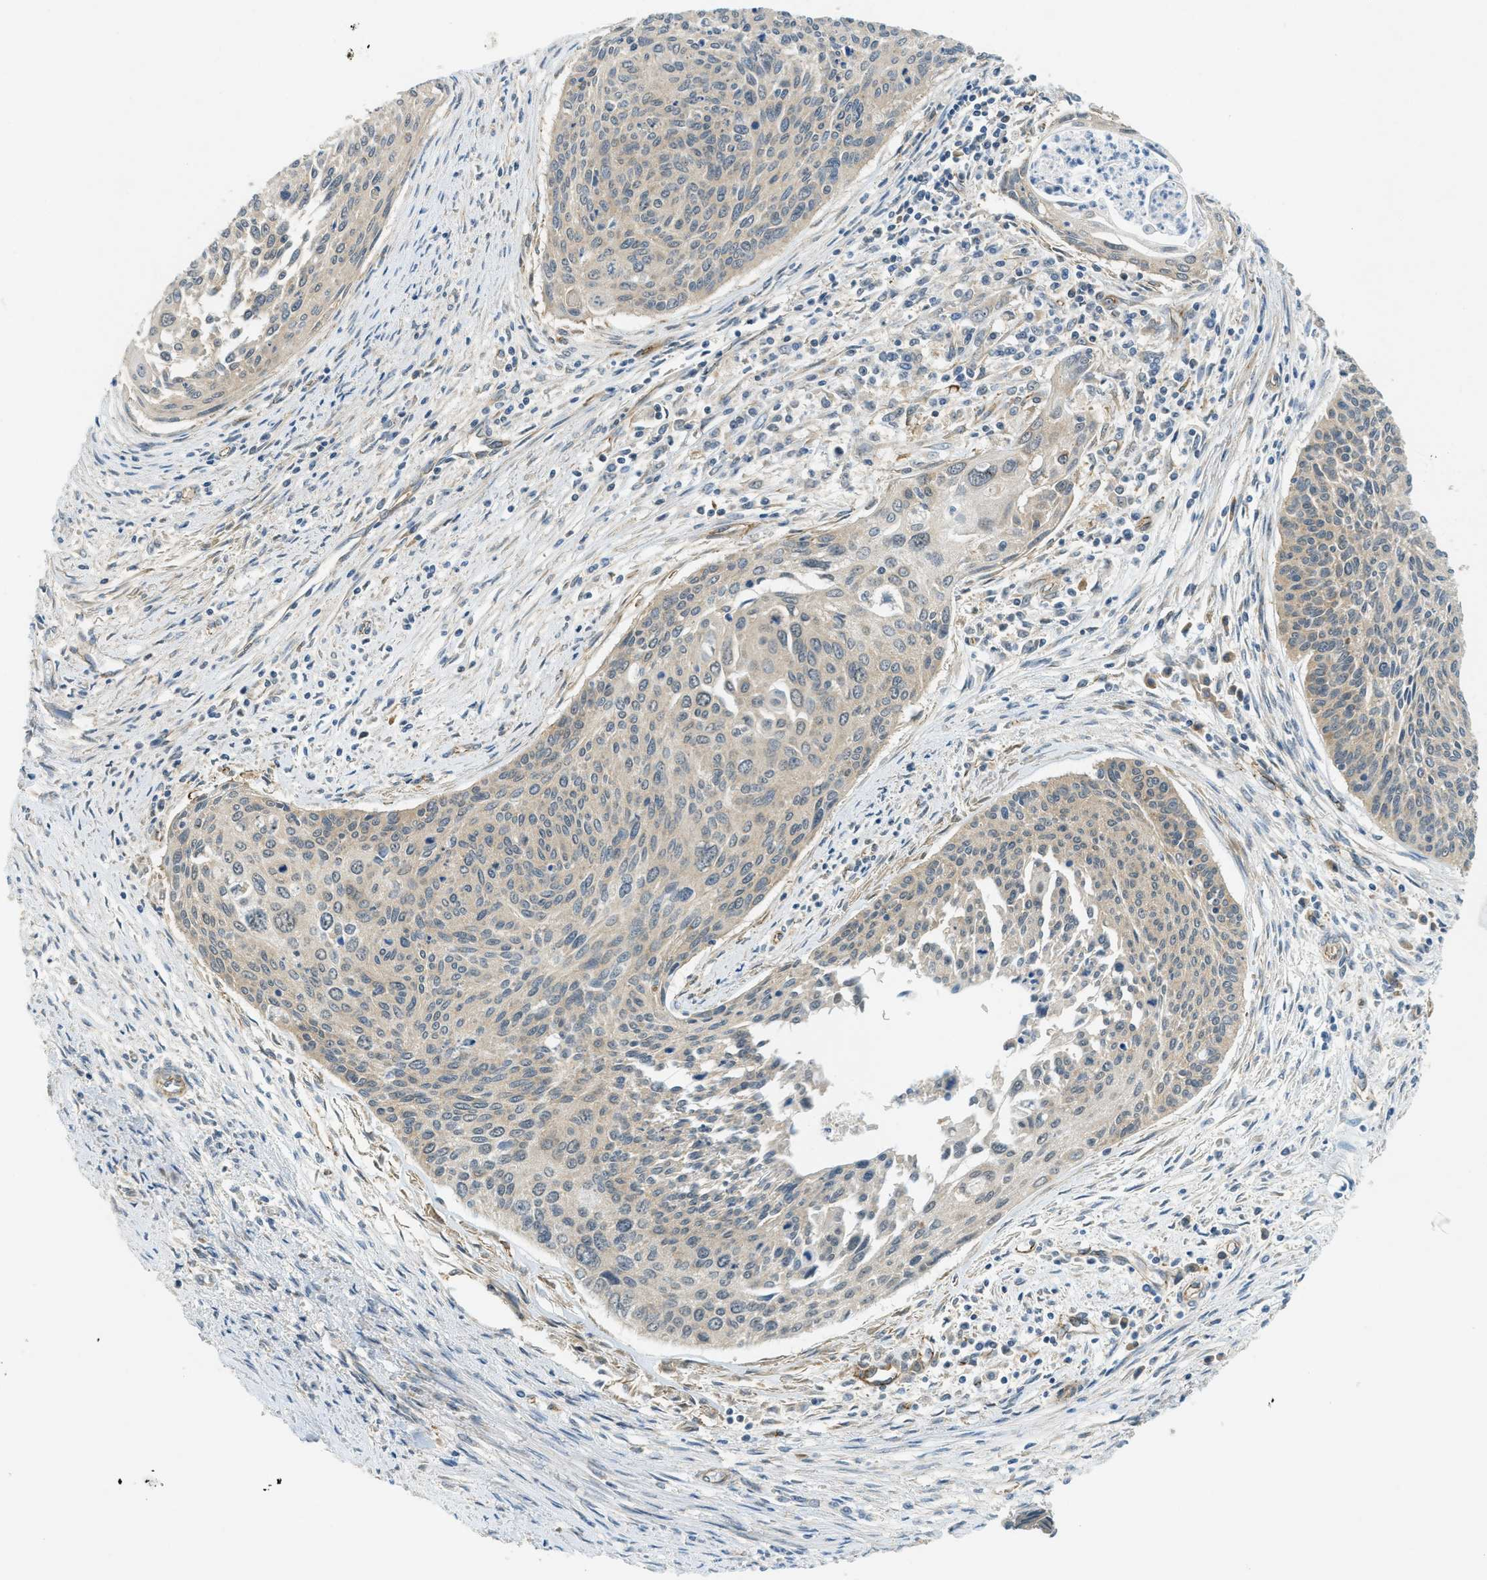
{"staining": {"intensity": "weak", "quantity": "25%-75%", "location": "cytoplasmic/membranous"}, "tissue": "cervical cancer", "cell_type": "Tumor cells", "image_type": "cancer", "snomed": [{"axis": "morphology", "description": "Squamous cell carcinoma, NOS"}, {"axis": "topography", "description": "Cervix"}], "caption": "Immunohistochemistry (DAB (3,3'-diaminobenzidine)) staining of cervical cancer exhibits weak cytoplasmic/membranous protein staining in about 25%-75% of tumor cells.", "gene": "JCAD", "patient": {"sex": "female", "age": 55}}